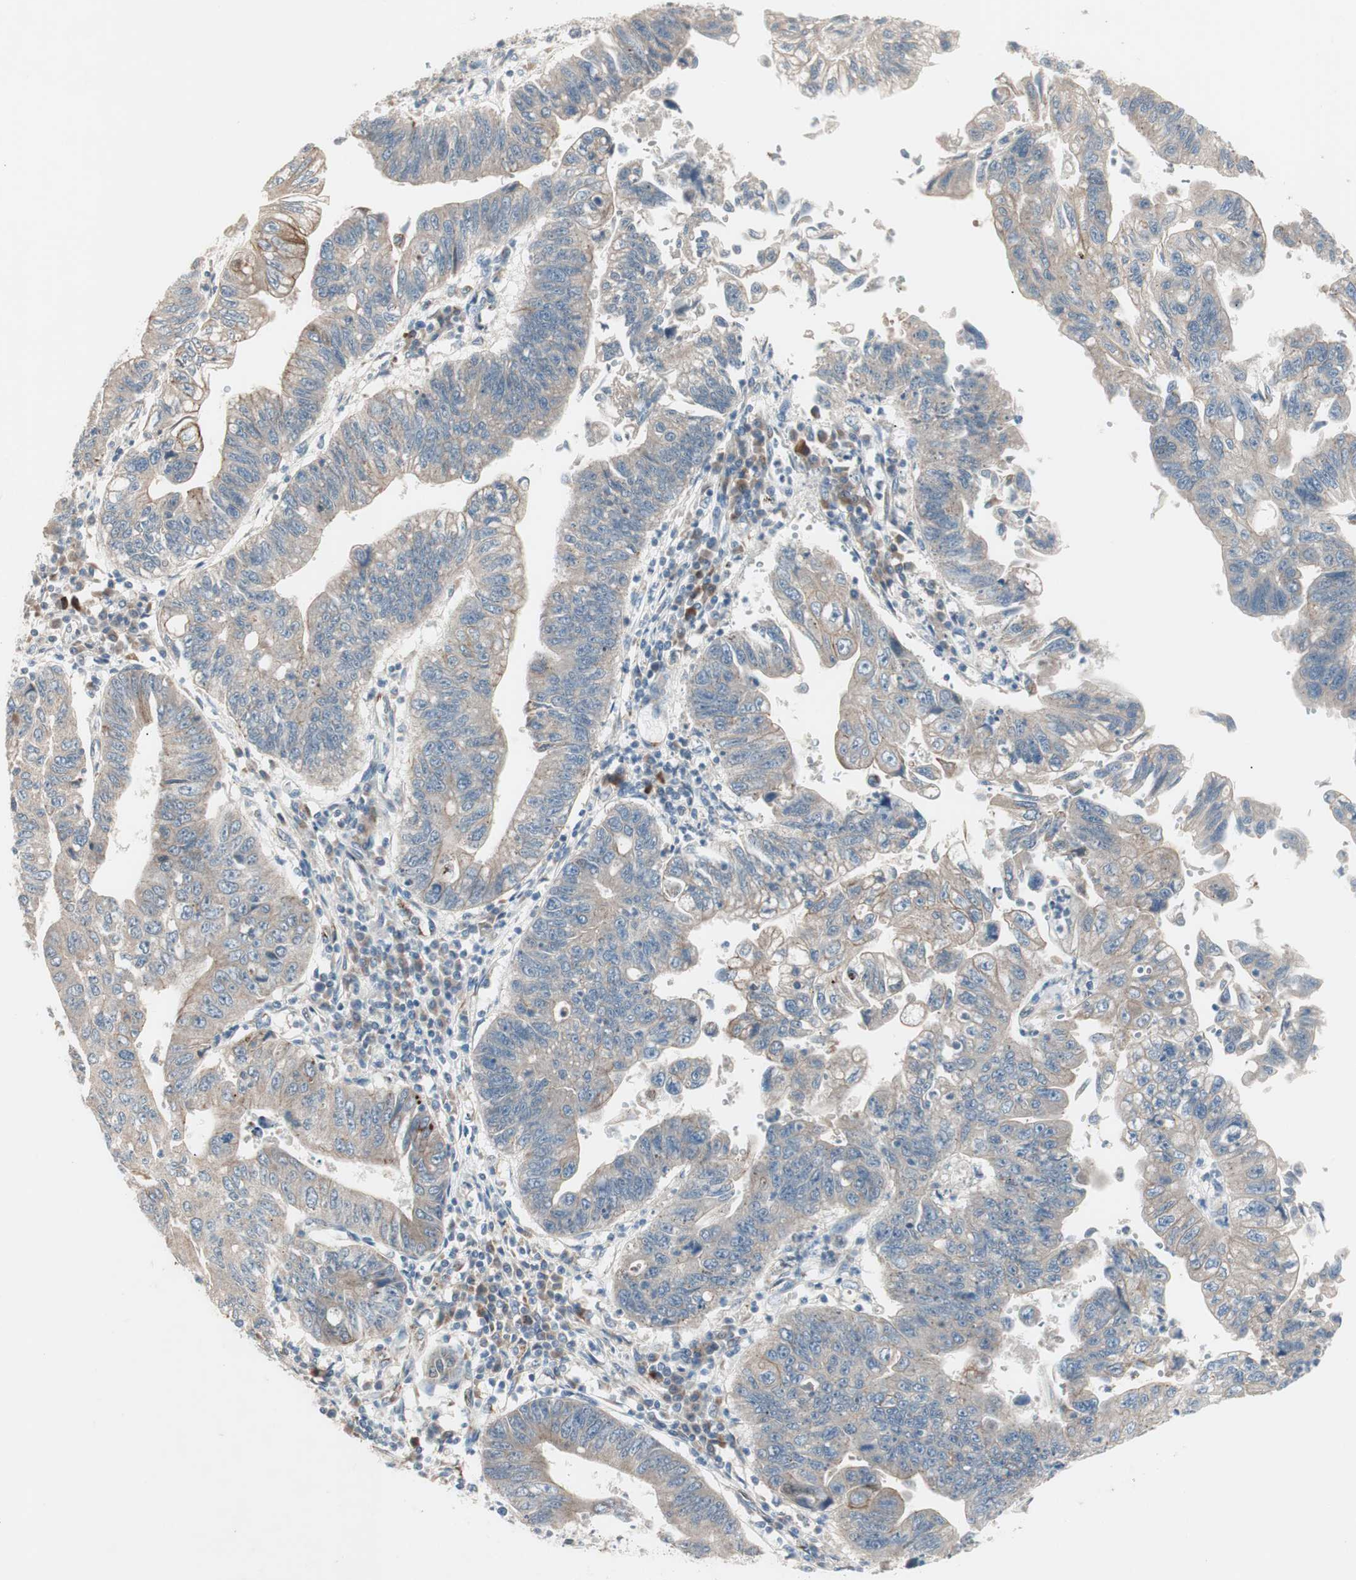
{"staining": {"intensity": "weak", "quantity": "25%-75%", "location": "cytoplasmic/membranous"}, "tissue": "stomach cancer", "cell_type": "Tumor cells", "image_type": "cancer", "snomed": [{"axis": "morphology", "description": "Adenocarcinoma, NOS"}, {"axis": "topography", "description": "Stomach"}], "caption": "Stomach adenocarcinoma stained with a protein marker displays weak staining in tumor cells.", "gene": "FGFR4", "patient": {"sex": "male", "age": 59}}